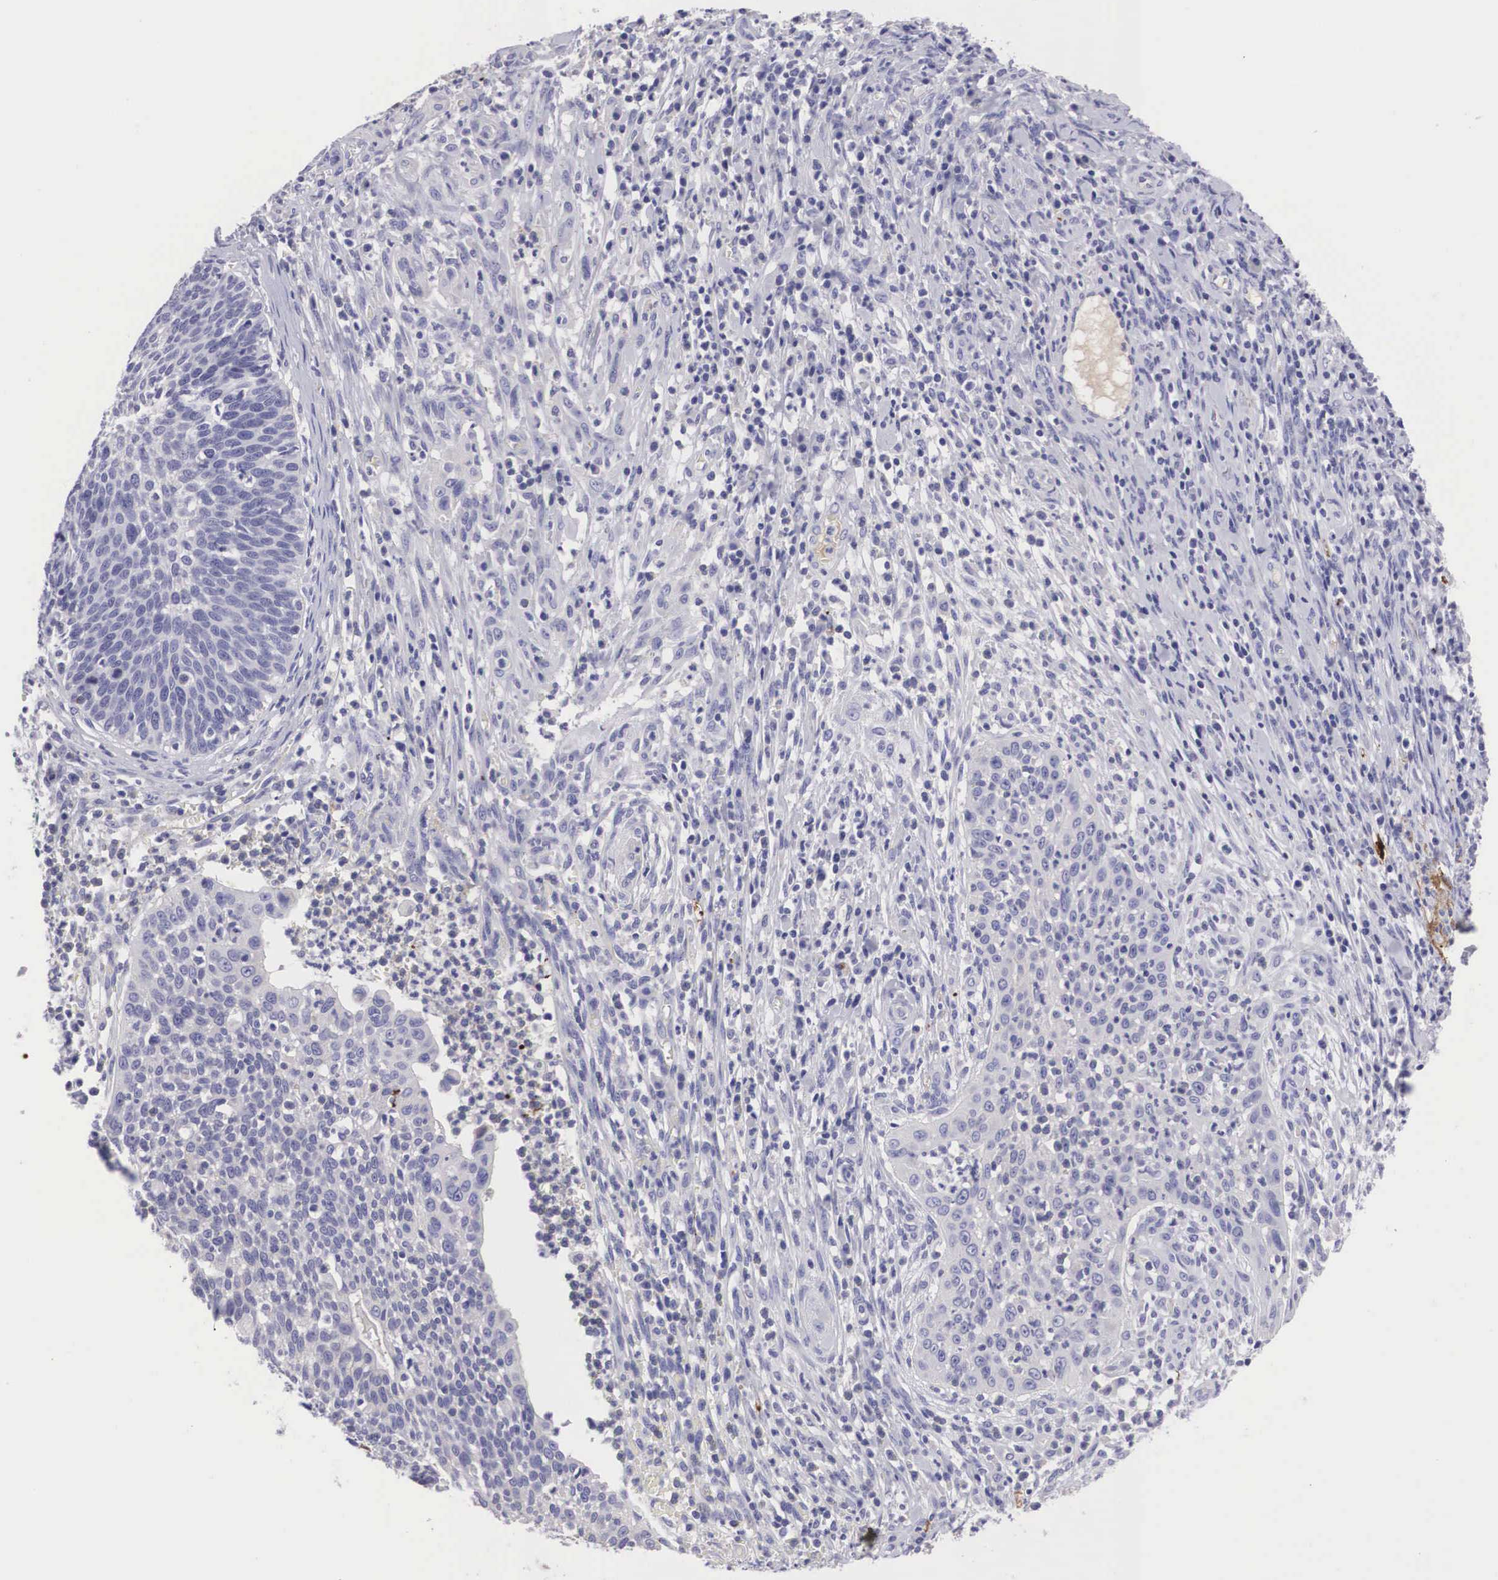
{"staining": {"intensity": "negative", "quantity": "none", "location": "none"}, "tissue": "cervical cancer", "cell_type": "Tumor cells", "image_type": "cancer", "snomed": [{"axis": "morphology", "description": "Squamous cell carcinoma, NOS"}, {"axis": "topography", "description": "Cervix"}], "caption": "Immunohistochemistry micrograph of human squamous cell carcinoma (cervical) stained for a protein (brown), which reveals no staining in tumor cells.", "gene": "CLU", "patient": {"sex": "female", "age": 41}}